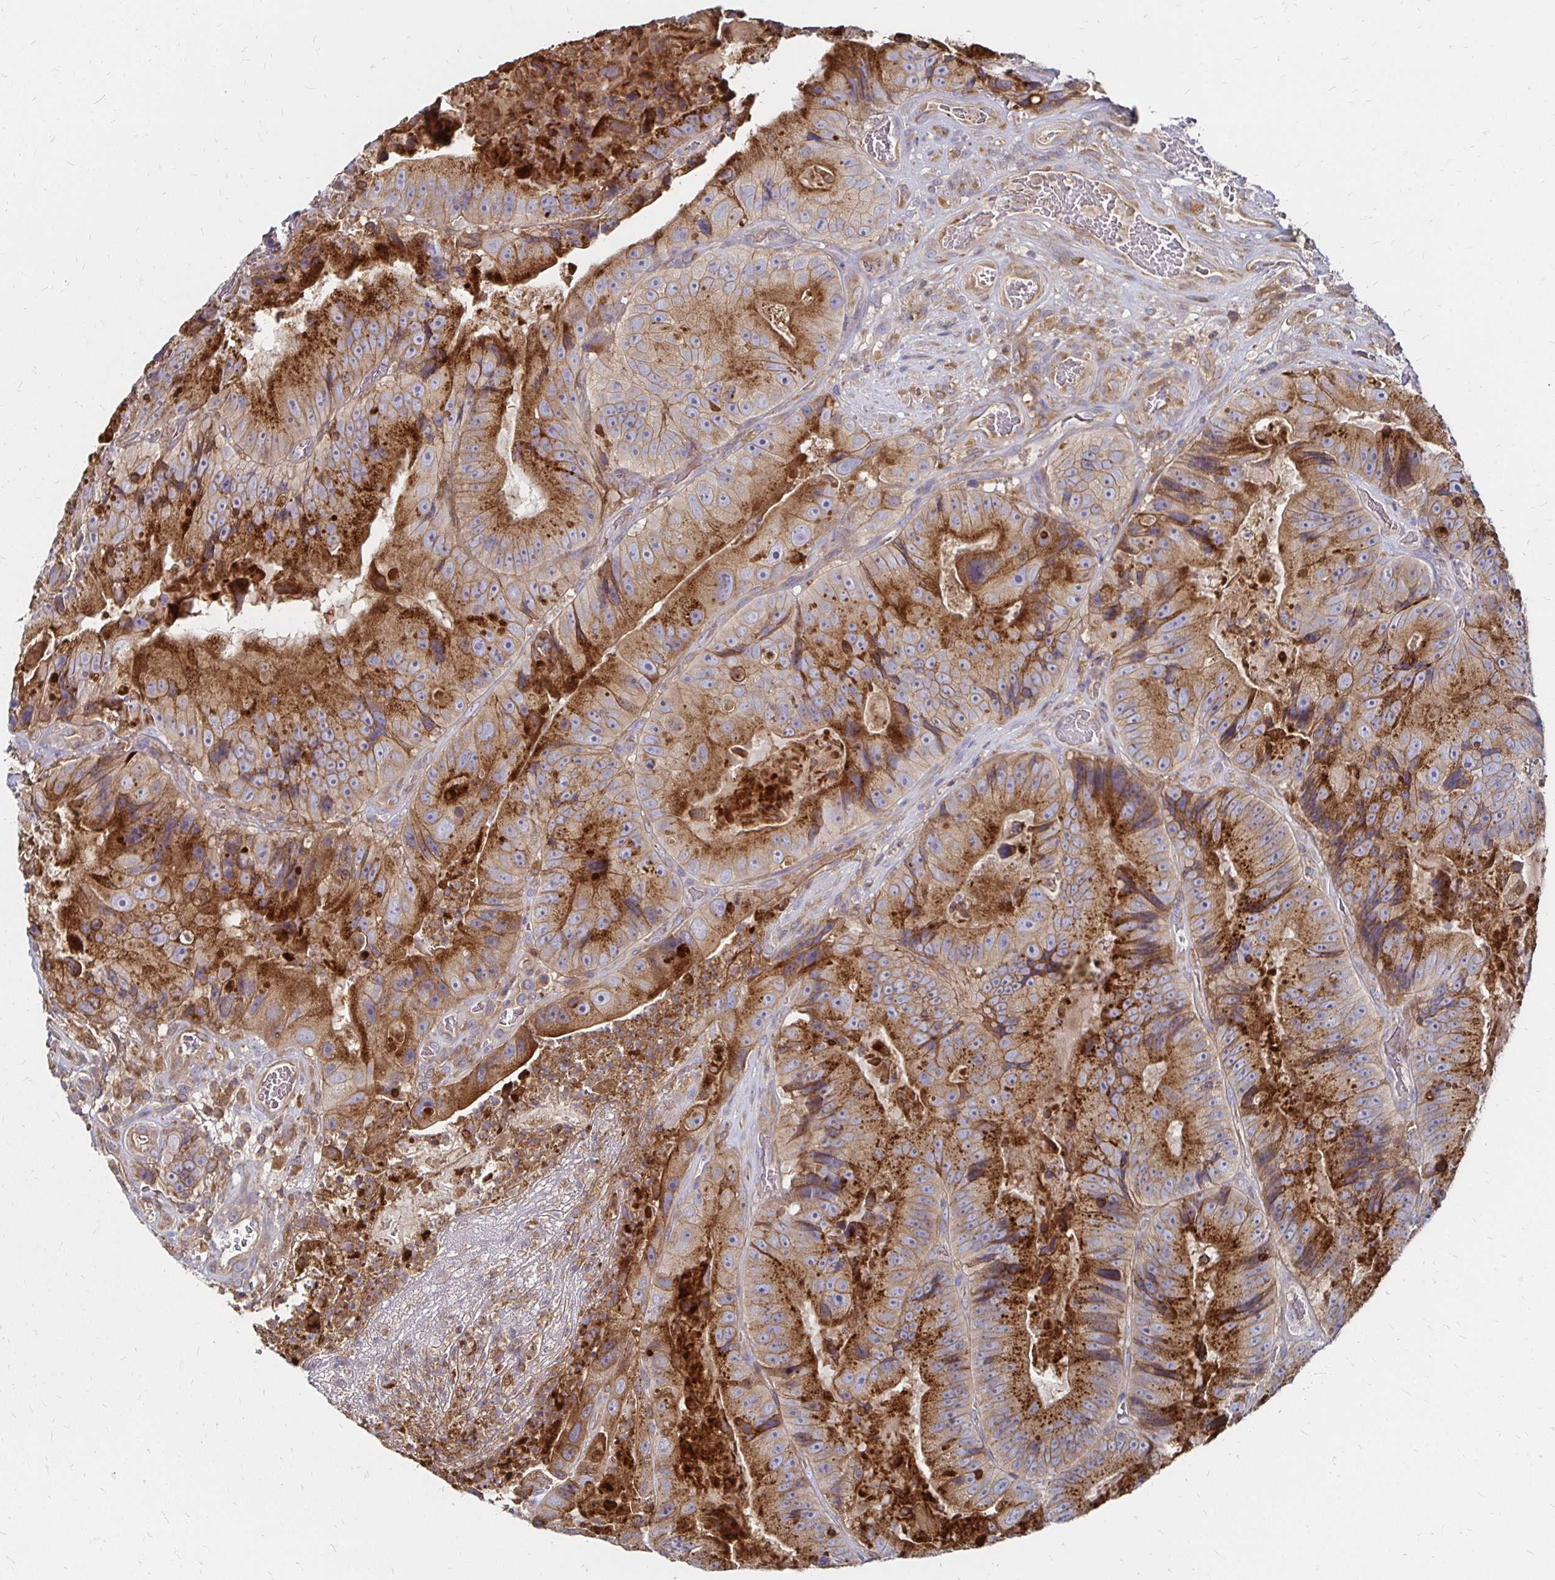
{"staining": {"intensity": "strong", "quantity": "25%-75%", "location": "cytoplasmic/membranous"}, "tissue": "colorectal cancer", "cell_type": "Tumor cells", "image_type": "cancer", "snomed": [{"axis": "morphology", "description": "Adenocarcinoma, NOS"}, {"axis": "topography", "description": "Colon"}], "caption": "Brown immunohistochemical staining in human adenocarcinoma (colorectal) exhibits strong cytoplasmic/membranous staining in approximately 25%-75% of tumor cells.", "gene": "NCSTN", "patient": {"sex": "female", "age": 86}}